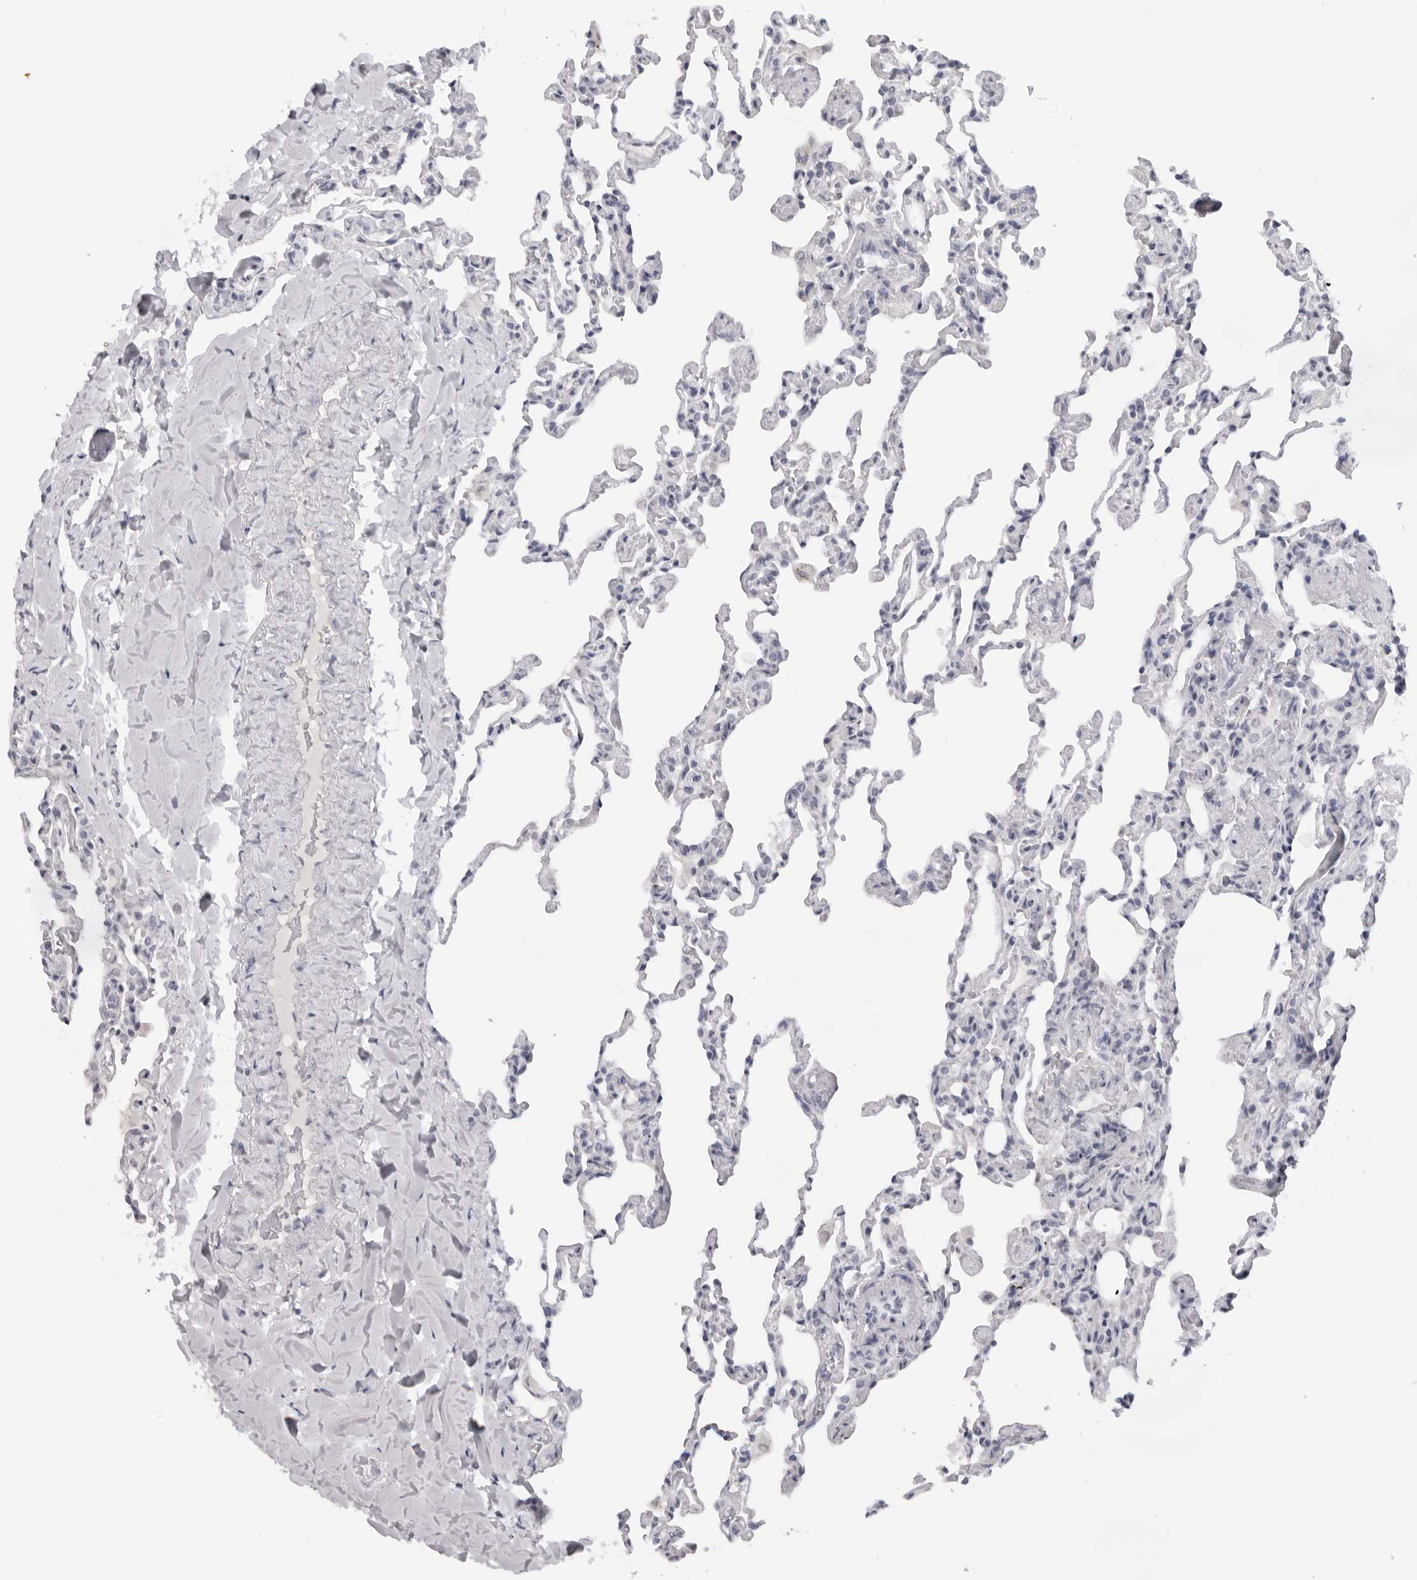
{"staining": {"intensity": "negative", "quantity": "none", "location": "none"}, "tissue": "lung", "cell_type": "Alveolar cells", "image_type": "normal", "snomed": [{"axis": "morphology", "description": "Normal tissue, NOS"}, {"axis": "topography", "description": "Lung"}], "caption": "Image shows no significant protein positivity in alveolar cells of unremarkable lung. (Stains: DAB (3,3'-diaminobenzidine) immunohistochemistry with hematoxylin counter stain, Microscopy: brightfield microscopy at high magnification).", "gene": "ACP6", "patient": {"sex": "male", "age": 20}}